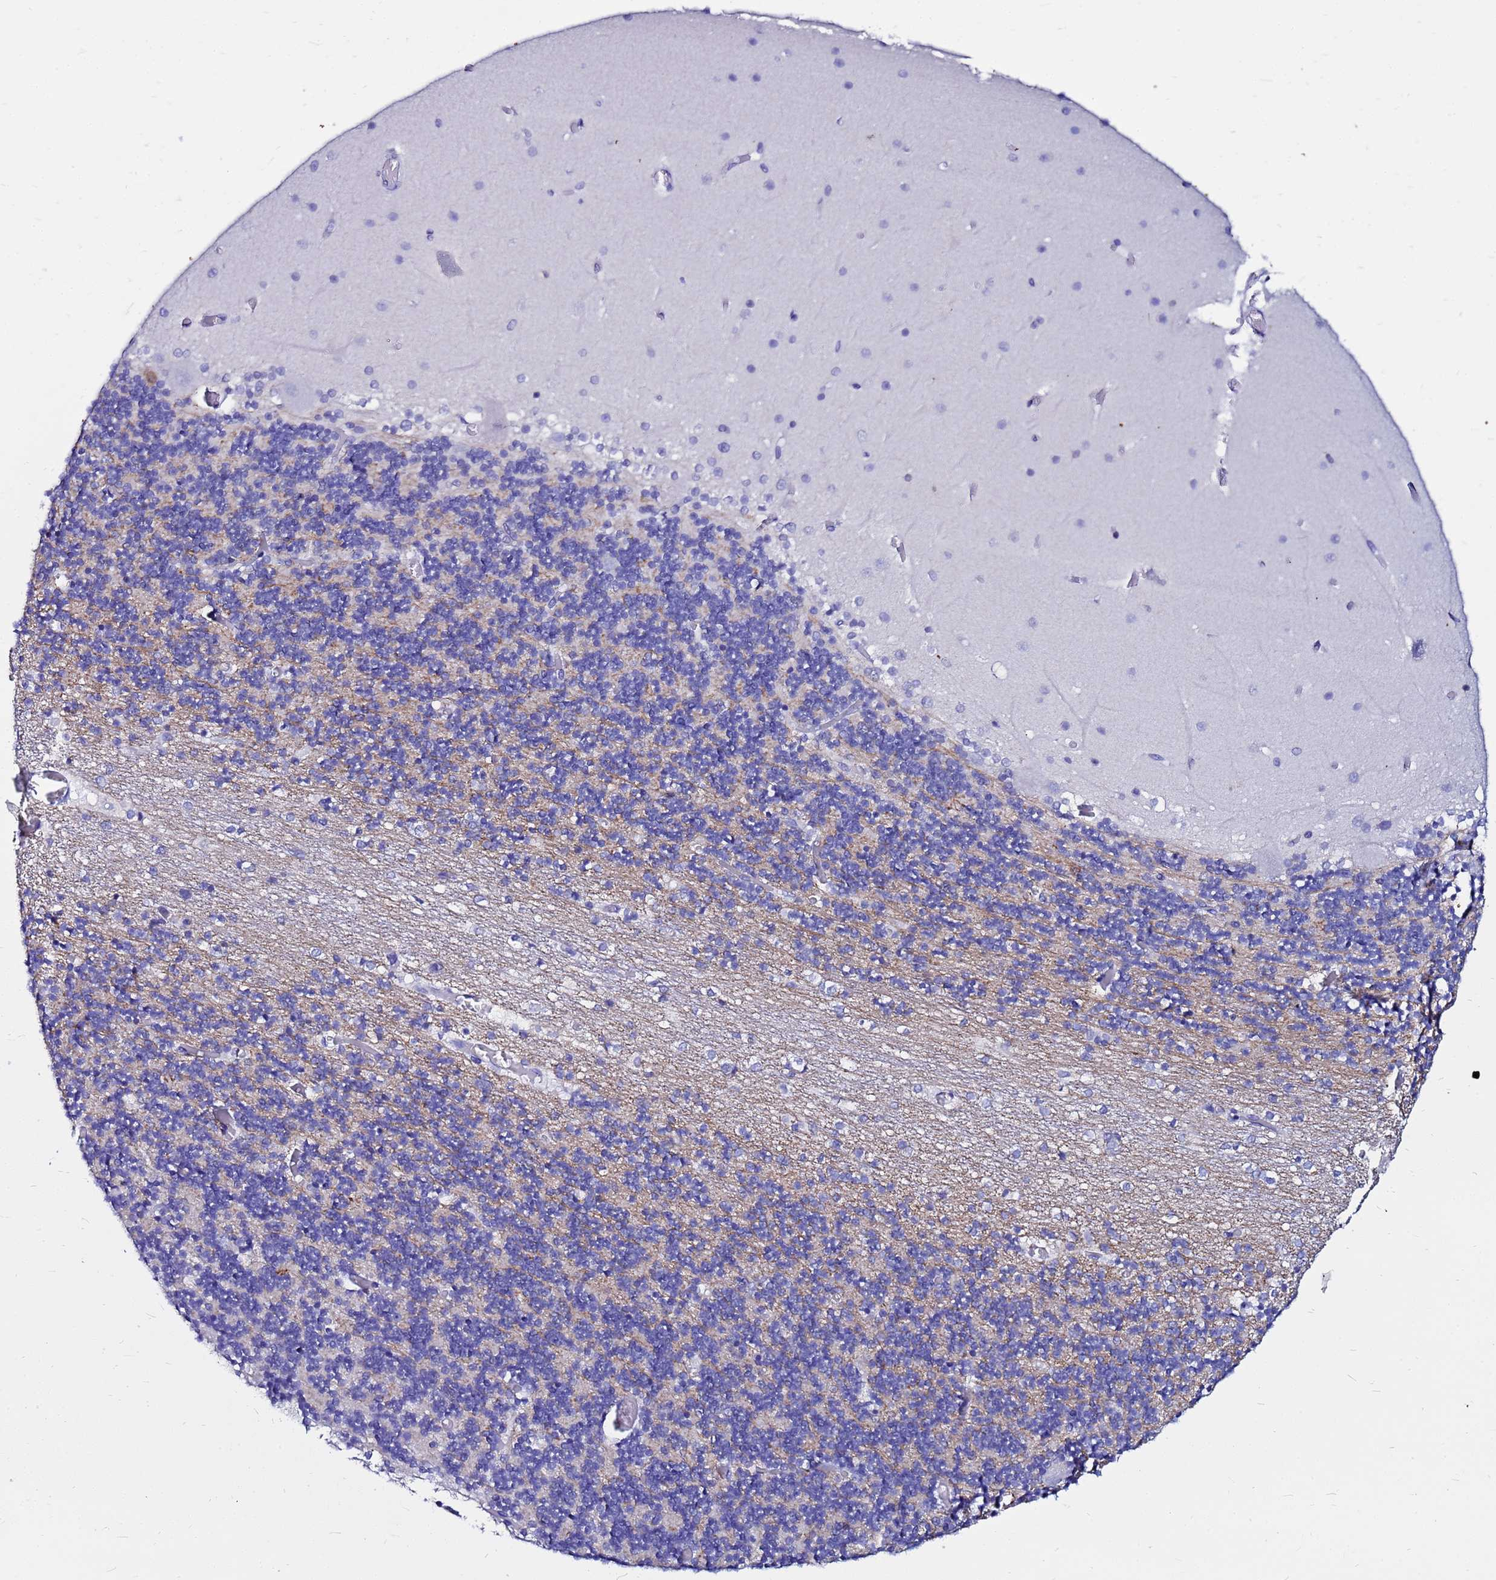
{"staining": {"intensity": "negative", "quantity": "none", "location": "none"}, "tissue": "cerebellum", "cell_type": "Cells in granular layer", "image_type": "normal", "snomed": [{"axis": "morphology", "description": "Normal tissue, NOS"}, {"axis": "topography", "description": "Cerebellum"}], "caption": "Immunohistochemical staining of benign cerebellum displays no significant staining in cells in granular layer.", "gene": "PPP1R14C", "patient": {"sex": "female", "age": 28}}